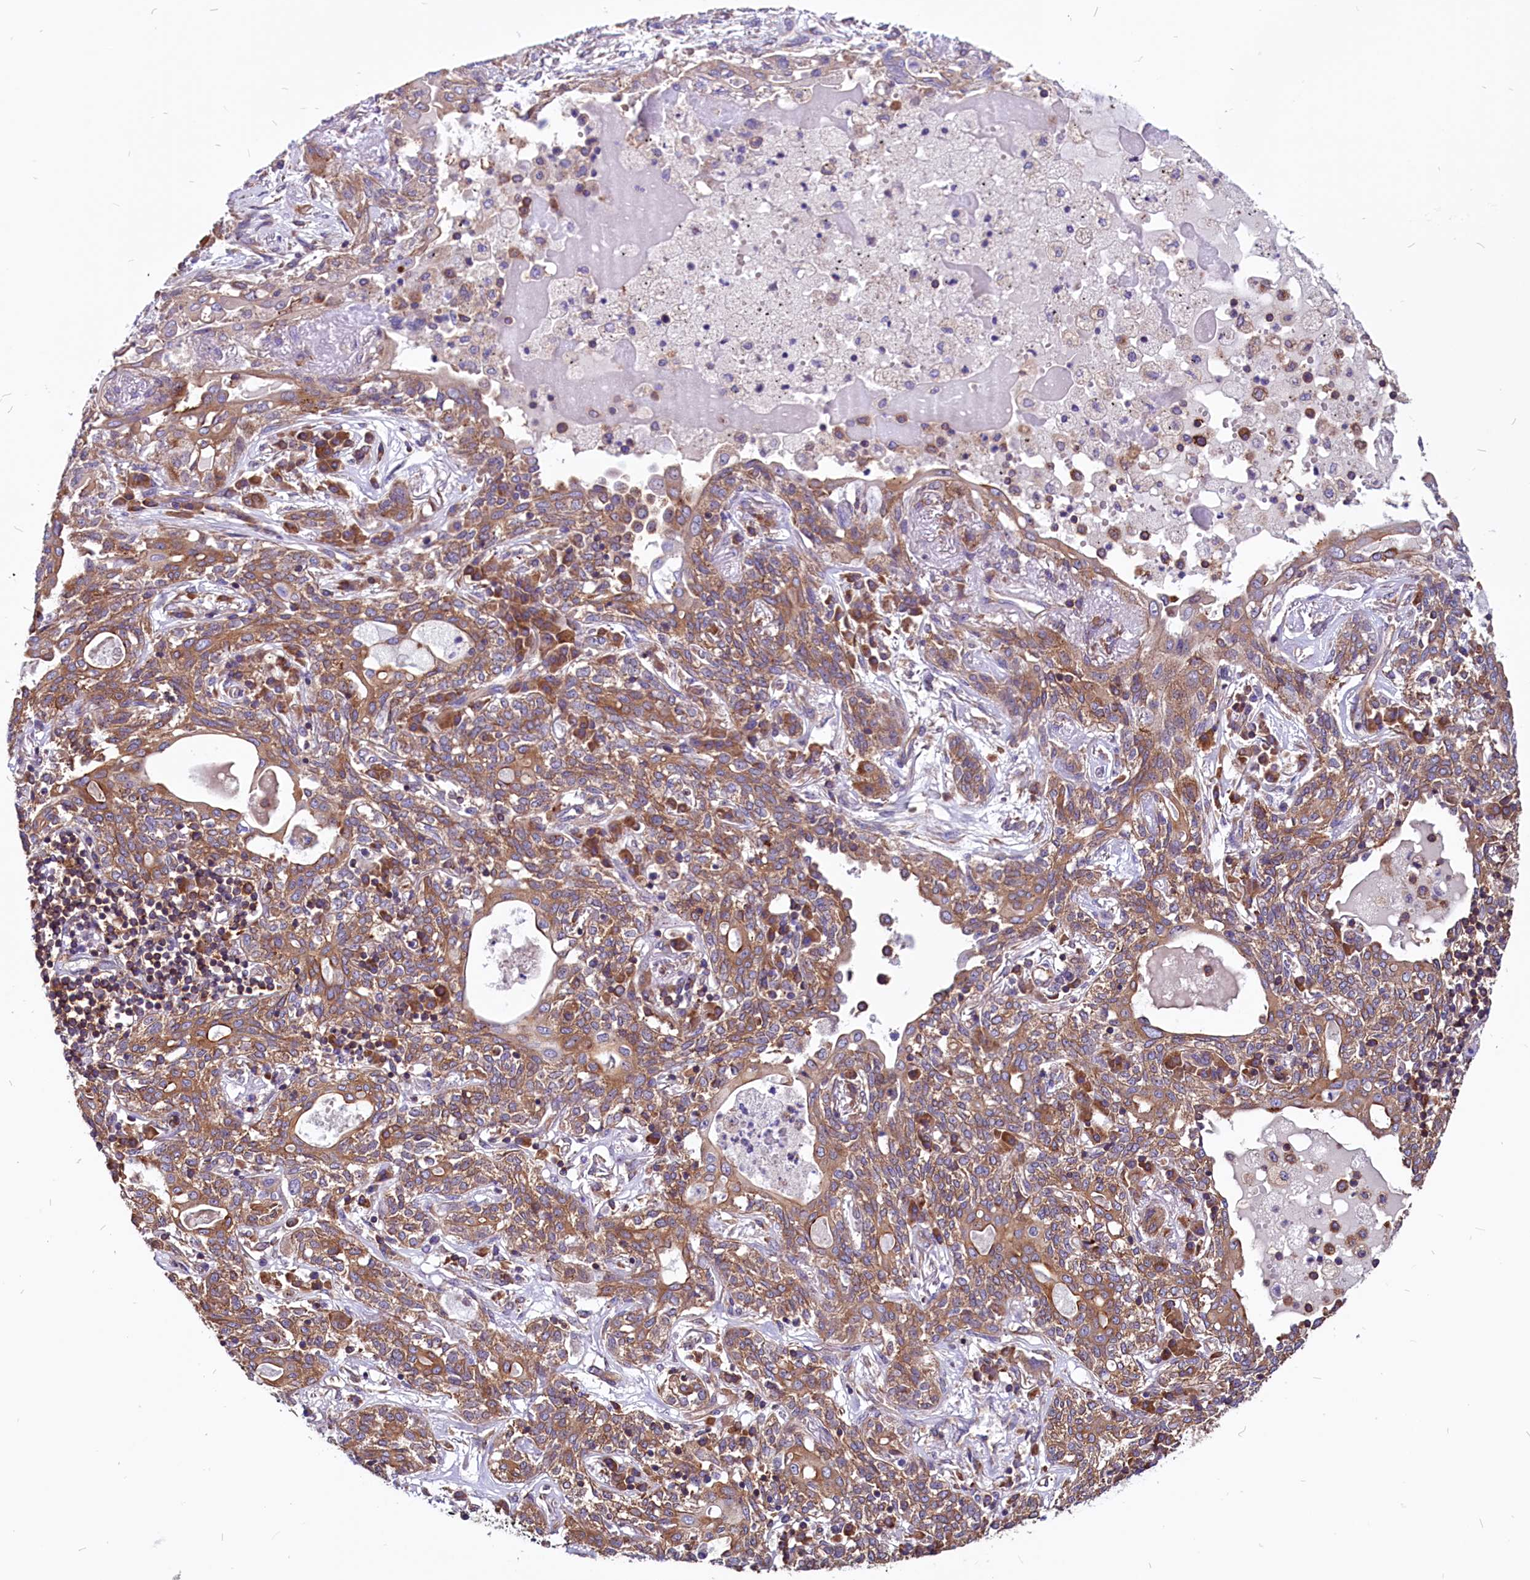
{"staining": {"intensity": "moderate", "quantity": ">75%", "location": "cytoplasmic/membranous"}, "tissue": "lung cancer", "cell_type": "Tumor cells", "image_type": "cancer", "snomed": [{"axis": "morphology", "description": "Squamous cell carcinoma, NOS"}, {"axis": "topography", "description": "Lung"}], "caption": "There is medium levels of moderate cytoplasmic/membranous positivity in tumor cells of lung cancer (squamous cell carcinoma), as demonstrated by immunohistochemical staining (brown color).", "gene": "EIF3G", "patient": {"sex": "female", "age": 70}}